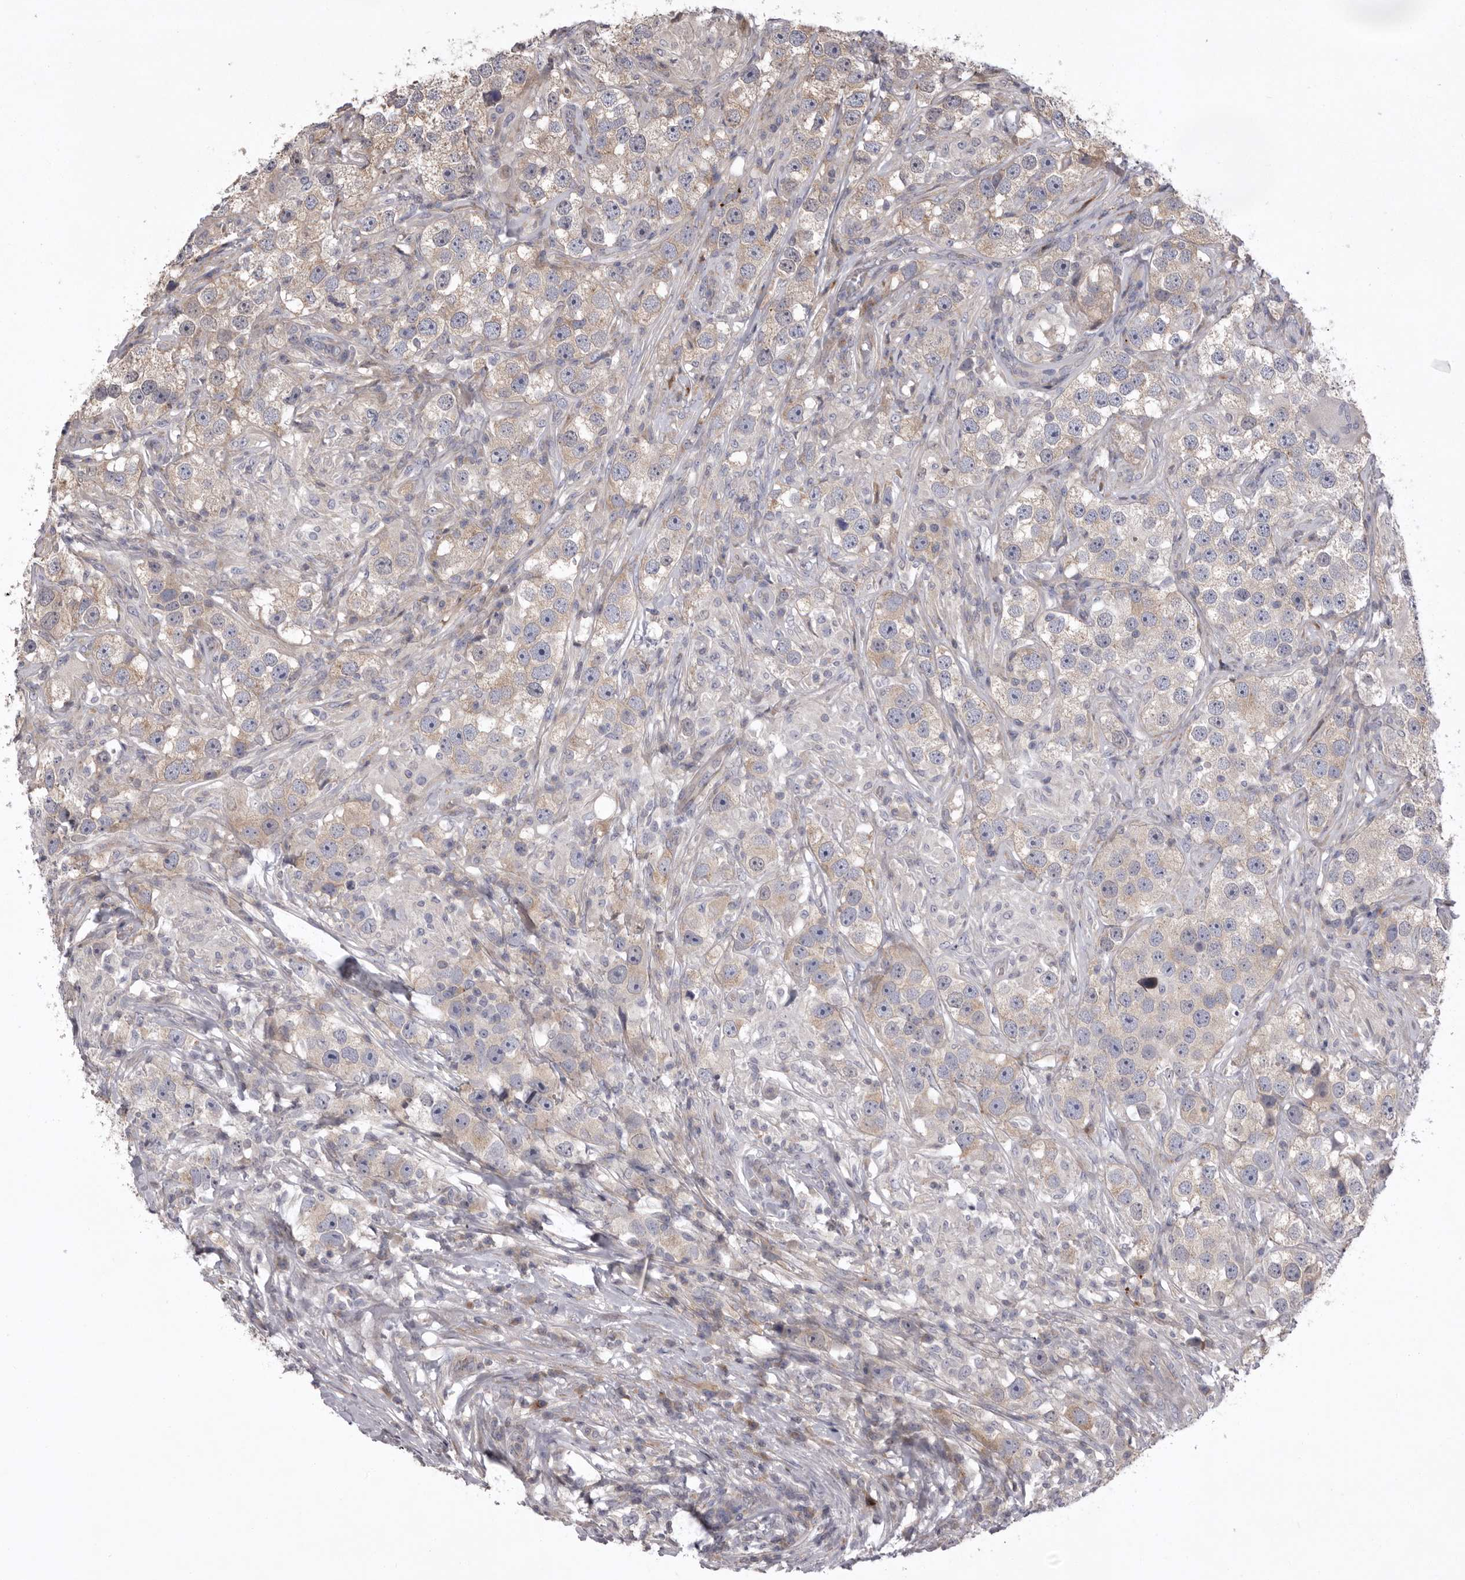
{"staining": {"intensity": "weak", "quantity": "<25%", "location": "cytoplasmic/membranous"}, "tissue": "testis cancer", "cell_type": "Tumor cells", "image_type": "cancer", "snomed": [{"axis": "morphology", "description": "Seminoma, NOS"}, {"axis": "topography", "description": "Testis"}], "caption": "Testis cancer stained for a protein using immunohistochemistry shows no positivity tumor cells.", "gene": "WDR47", "patient": {"sex": "male", "age": 49}}